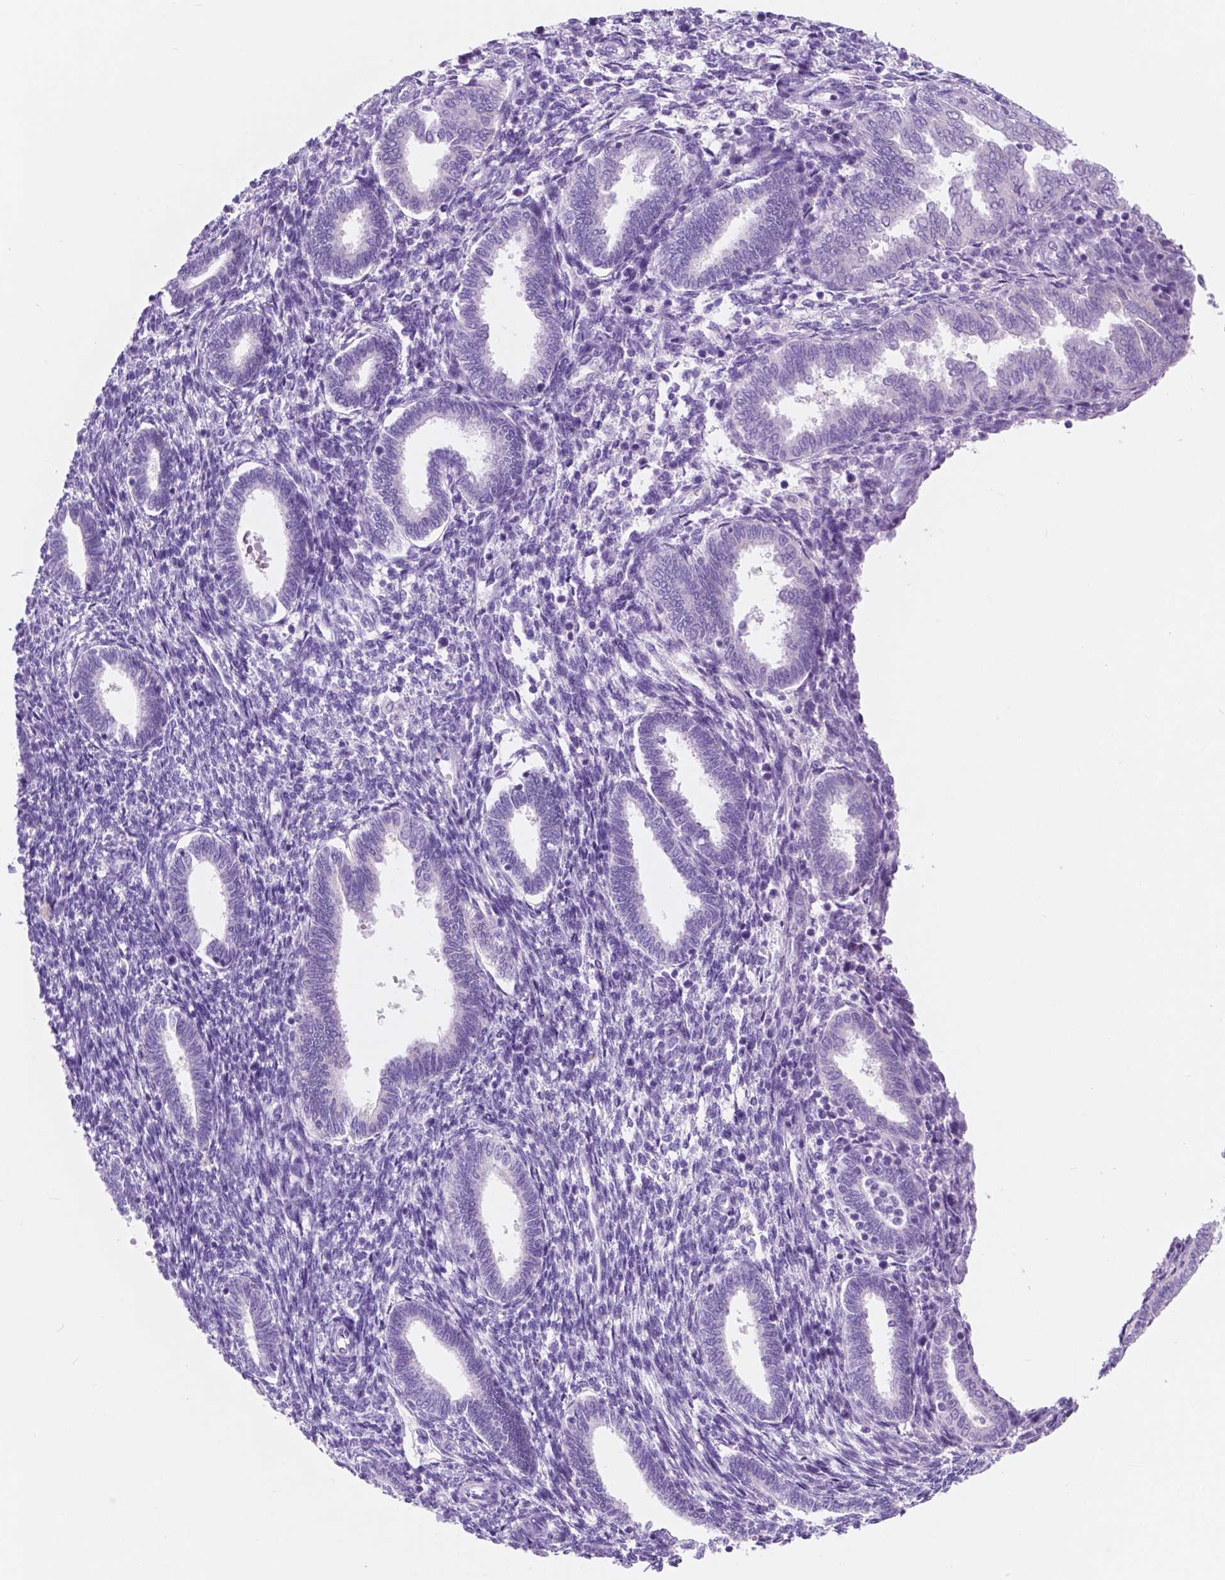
{"staining": {"intensity": "negative", "quantity": "none", "location": "none"}, "tissue": "endometrium", "cell_type": "Cells in endometrial stroma", "image_type": "normal", "snomed": [{"axis": "morphology", "description": "Normal tissue, NOS"}, {"axis": "topography", "description": "Endometrium"}], "caption": "IHC photomicrograph of normal endometrium stained for a protein (brown), which shows no positivity in cells in endometrial stroma. Brightfield microscopy of IHC stained with DAB (brown) and hematoxylin (blue), captured at high magnification.", "gene": "CUZD1", "patient": {"sex": "female", "age": 42}}